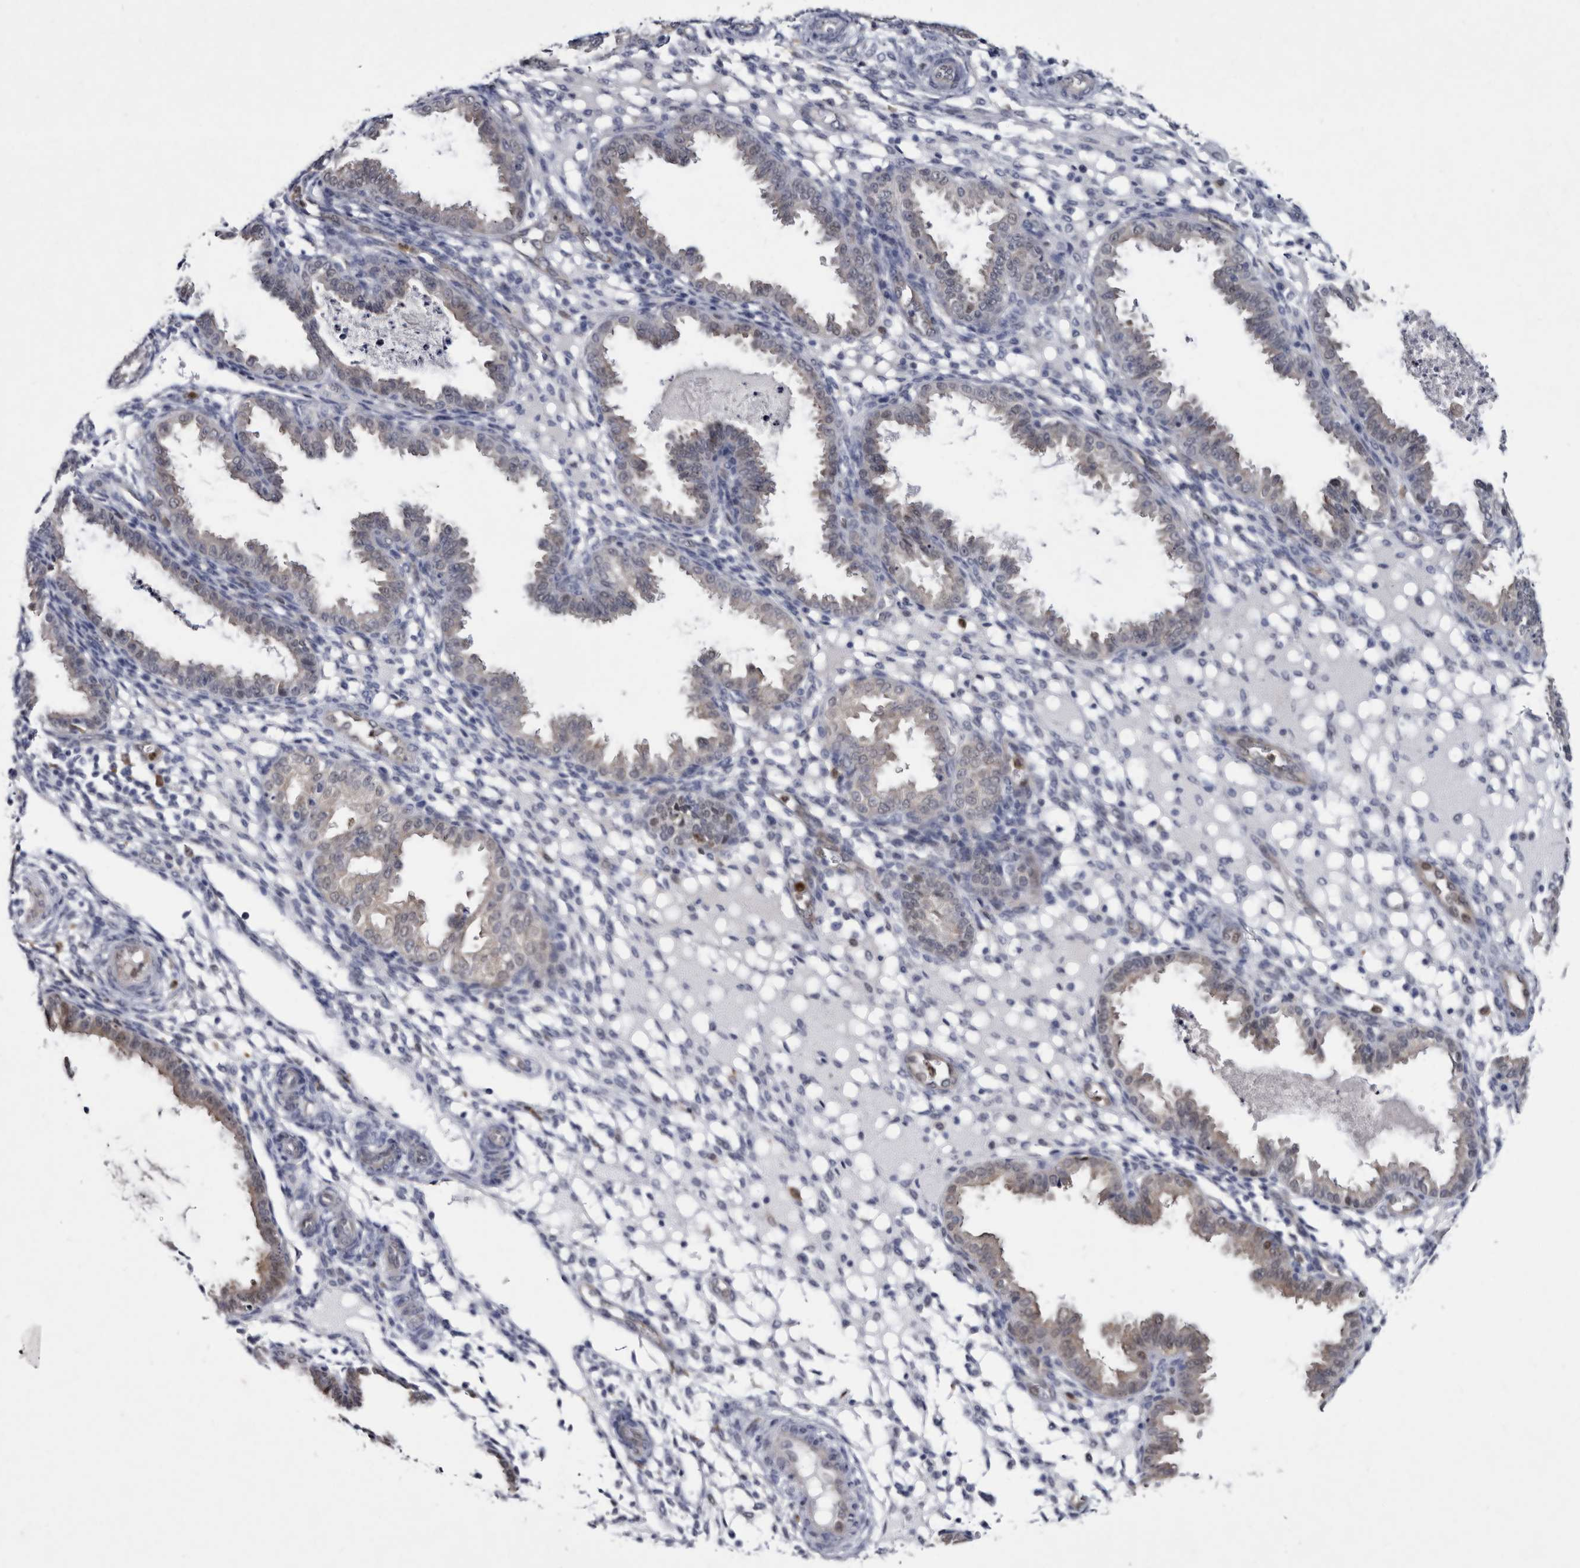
{"staining": {"intensity": "negative", "quantity": "none", "location": "none"}, "tissue": "endometrium", "cell_type": "Cells in endometrial stroma", "image_type": "normal", "snomed": [{"axis": "morphology", "description": "Normal tissue, NOS"}, {"axis": "topography", "description": "Endometrium"}], "caption": "An image of endometrium stained for a protein reveals no brown staining in cells in endometrial stroma. (DAB immunohistochemistry (IHC) visualized using brightfield microscopy, high magnification).", "gene": "SERPINB8", "patient": {"sex": "female", "age": 33}}